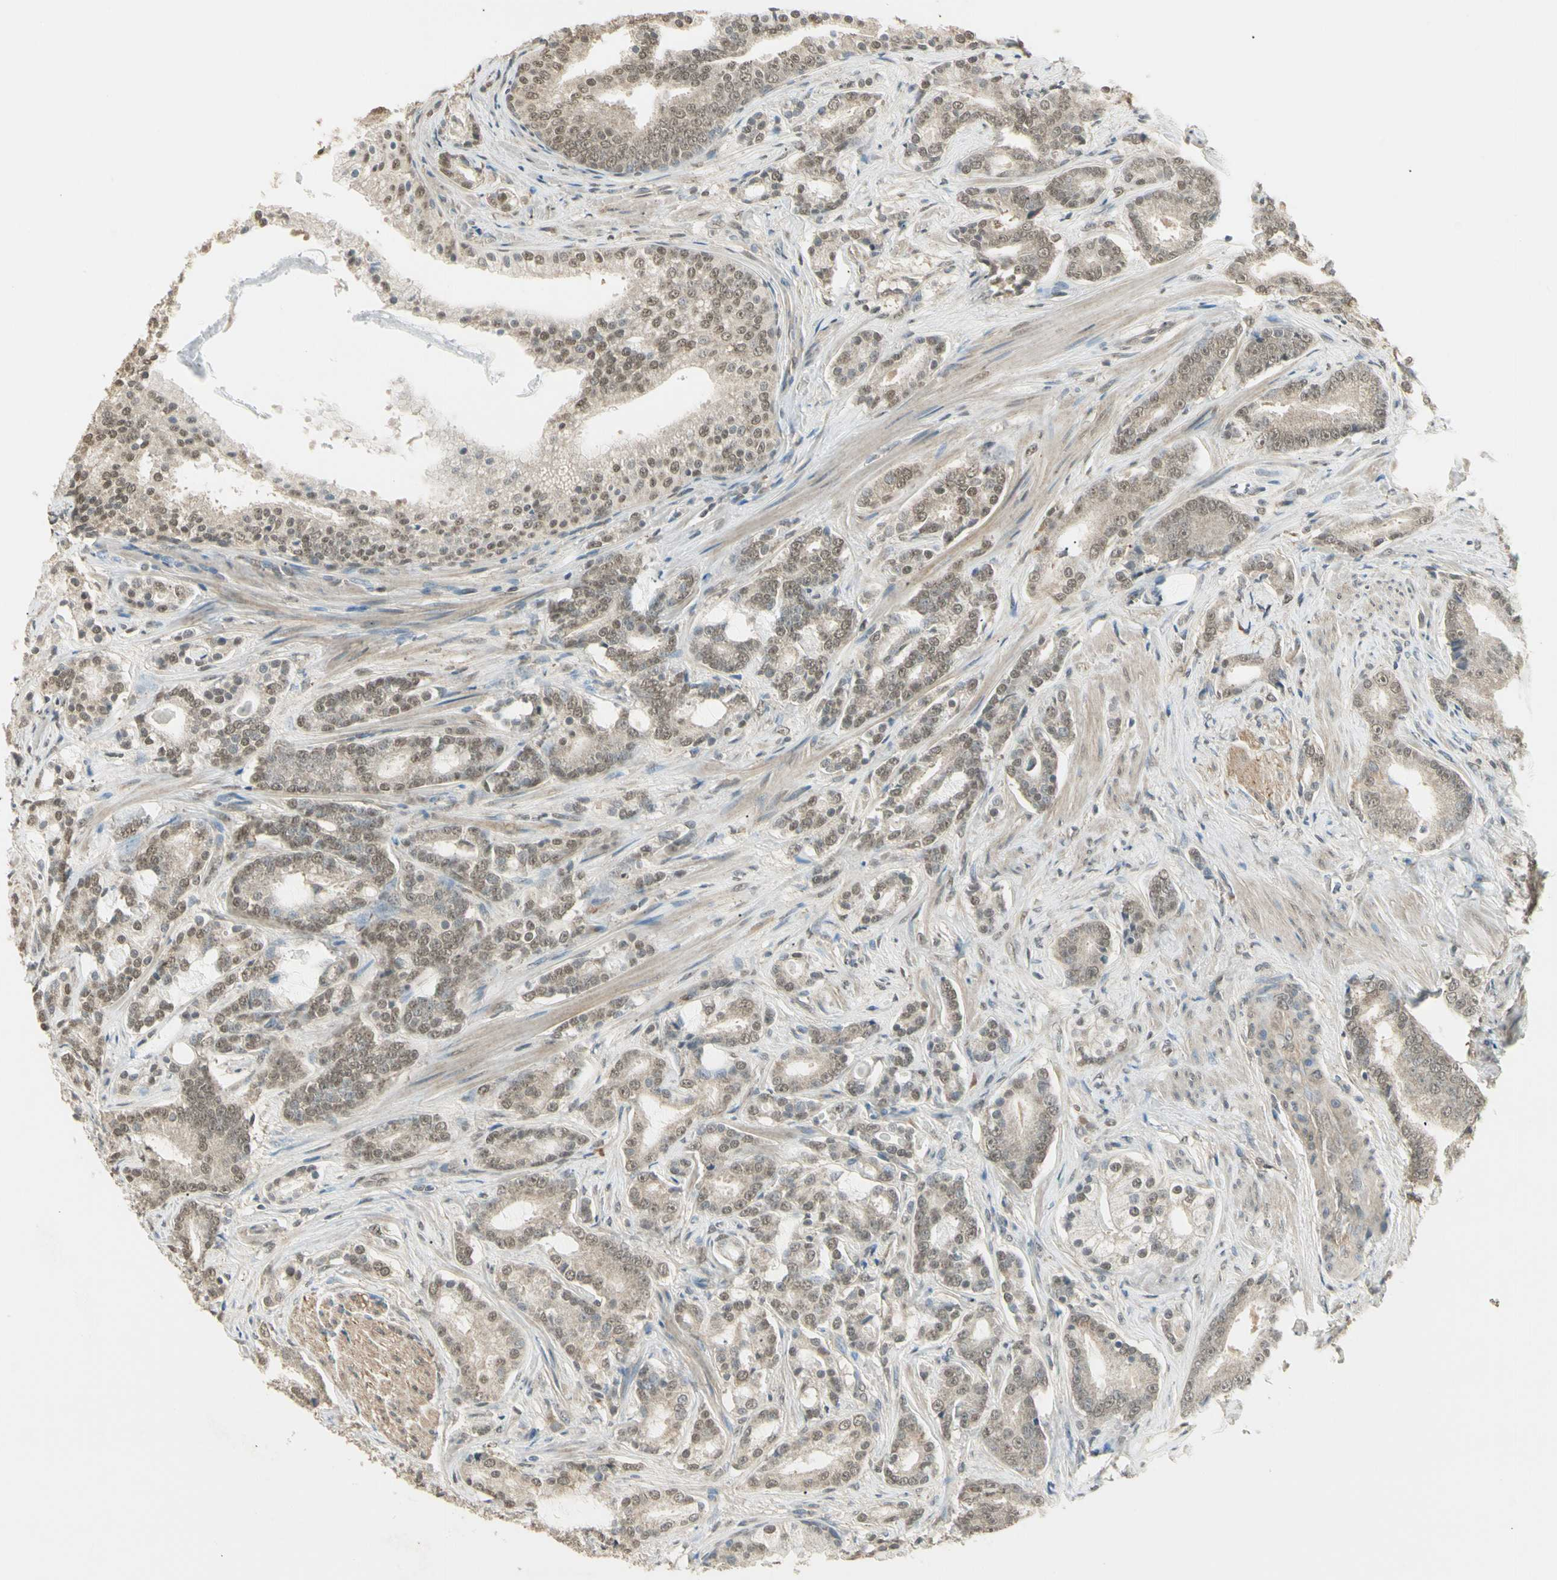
{"staining": {"intensity": "weak", "quantity": ">75%", "location": "cytoplasmic/membranous,nuclear"}, "tissue": "prostate cancer", "cell_type": "Tumor cells", "image_type": "cancer", "snomed": [{"axis": "morphology", "description": "Adenocarcinoma, Low grade"}, {"axis": "topography", "description": "Prostate"}], "caption": "Weak cytoplasmic/membranous and nuclear positivity for a protein is appreciated in about >75% of tumor cells of prostate cancer using immunohistochemistry (IHC).", "gene": "SGCA", "patient": {"sex": "male", "age": 58}}